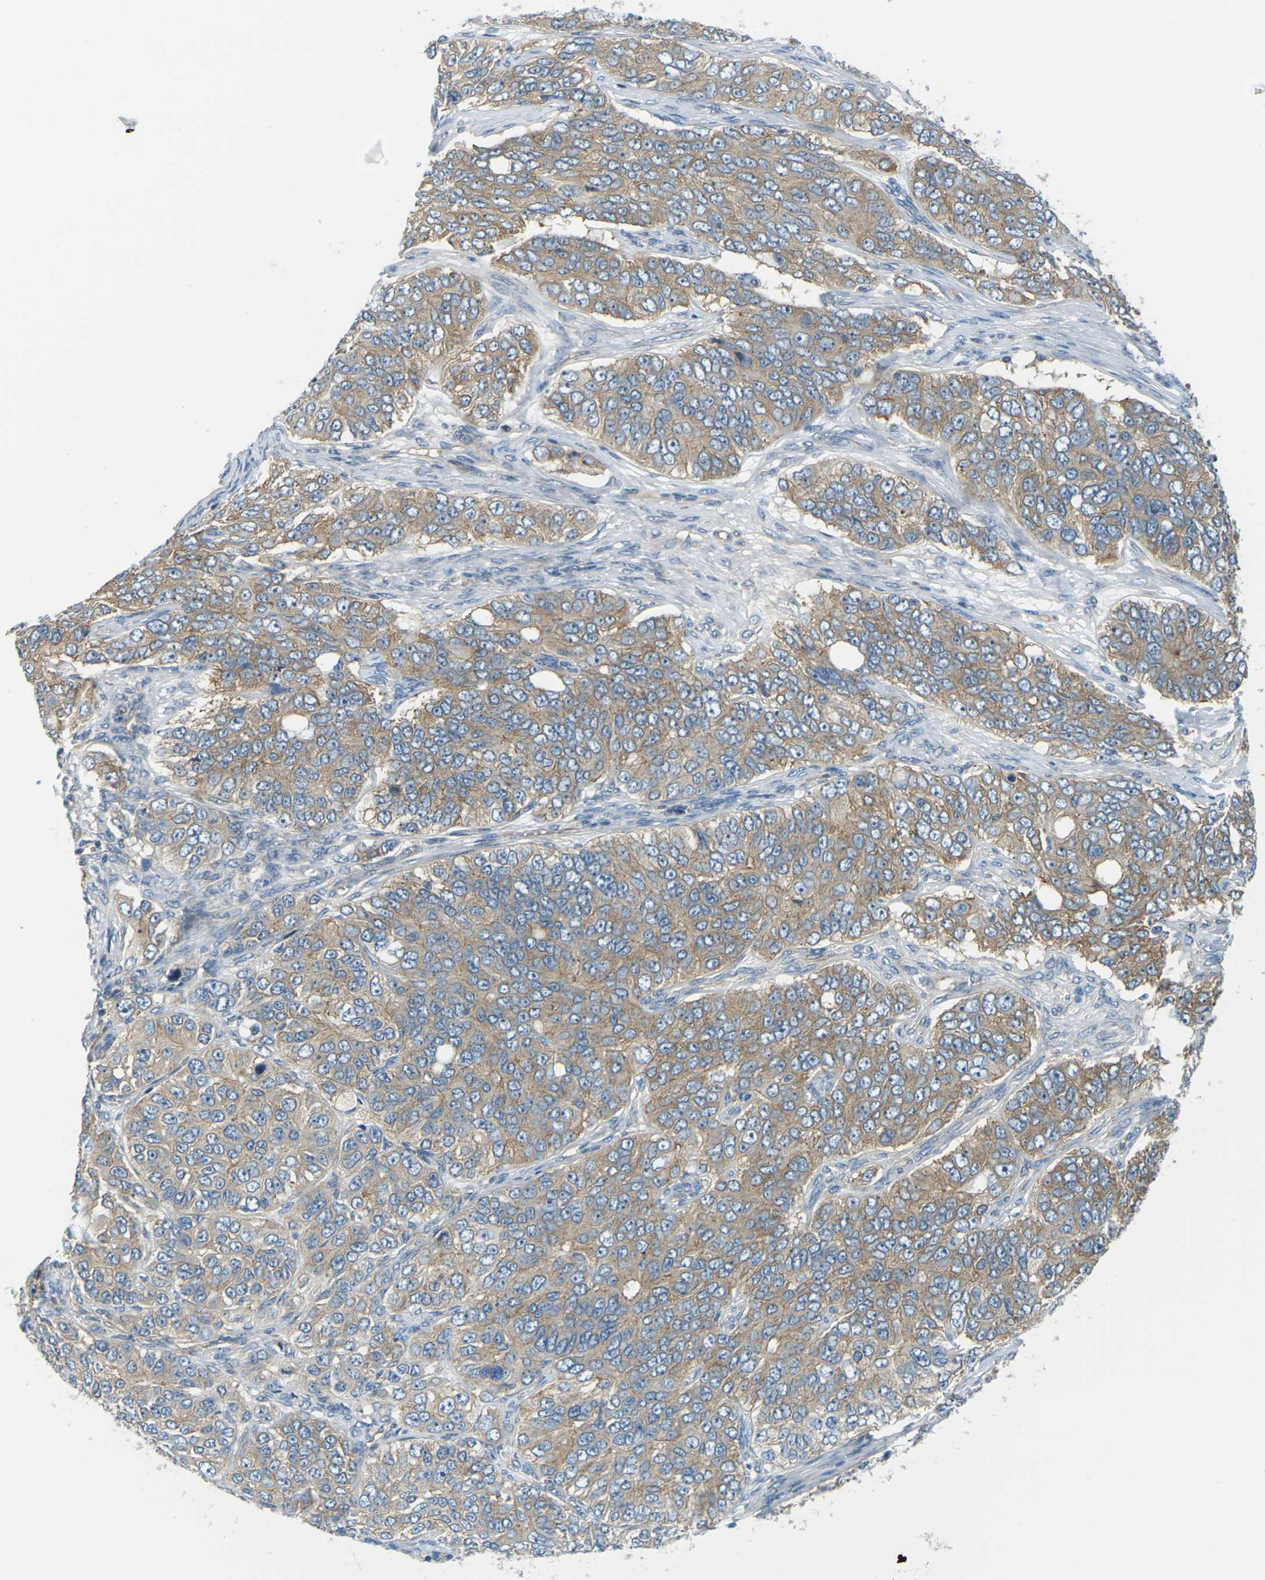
{"staining": {"intensity": "moderate", "quantity": ">75%", "location": "cytoplasmic/membranous"}, "tissue": "ovarian cancer", "cell_type": "Tumor cells", "image_type": "cancer", "snomed": [{"axis": "morphology", "description": "Carcinoma, endometroid"}, {"axis": "topography", "description": "Ovary"}], "caption": "Moderate cytoplasmic/membranous protein expression is identified in about >75% of tumor cells in ovarian cancer (endometroid carcinoma).", "gene": "SLC13A3", "patient": {"sex": "female", "age": 51}}